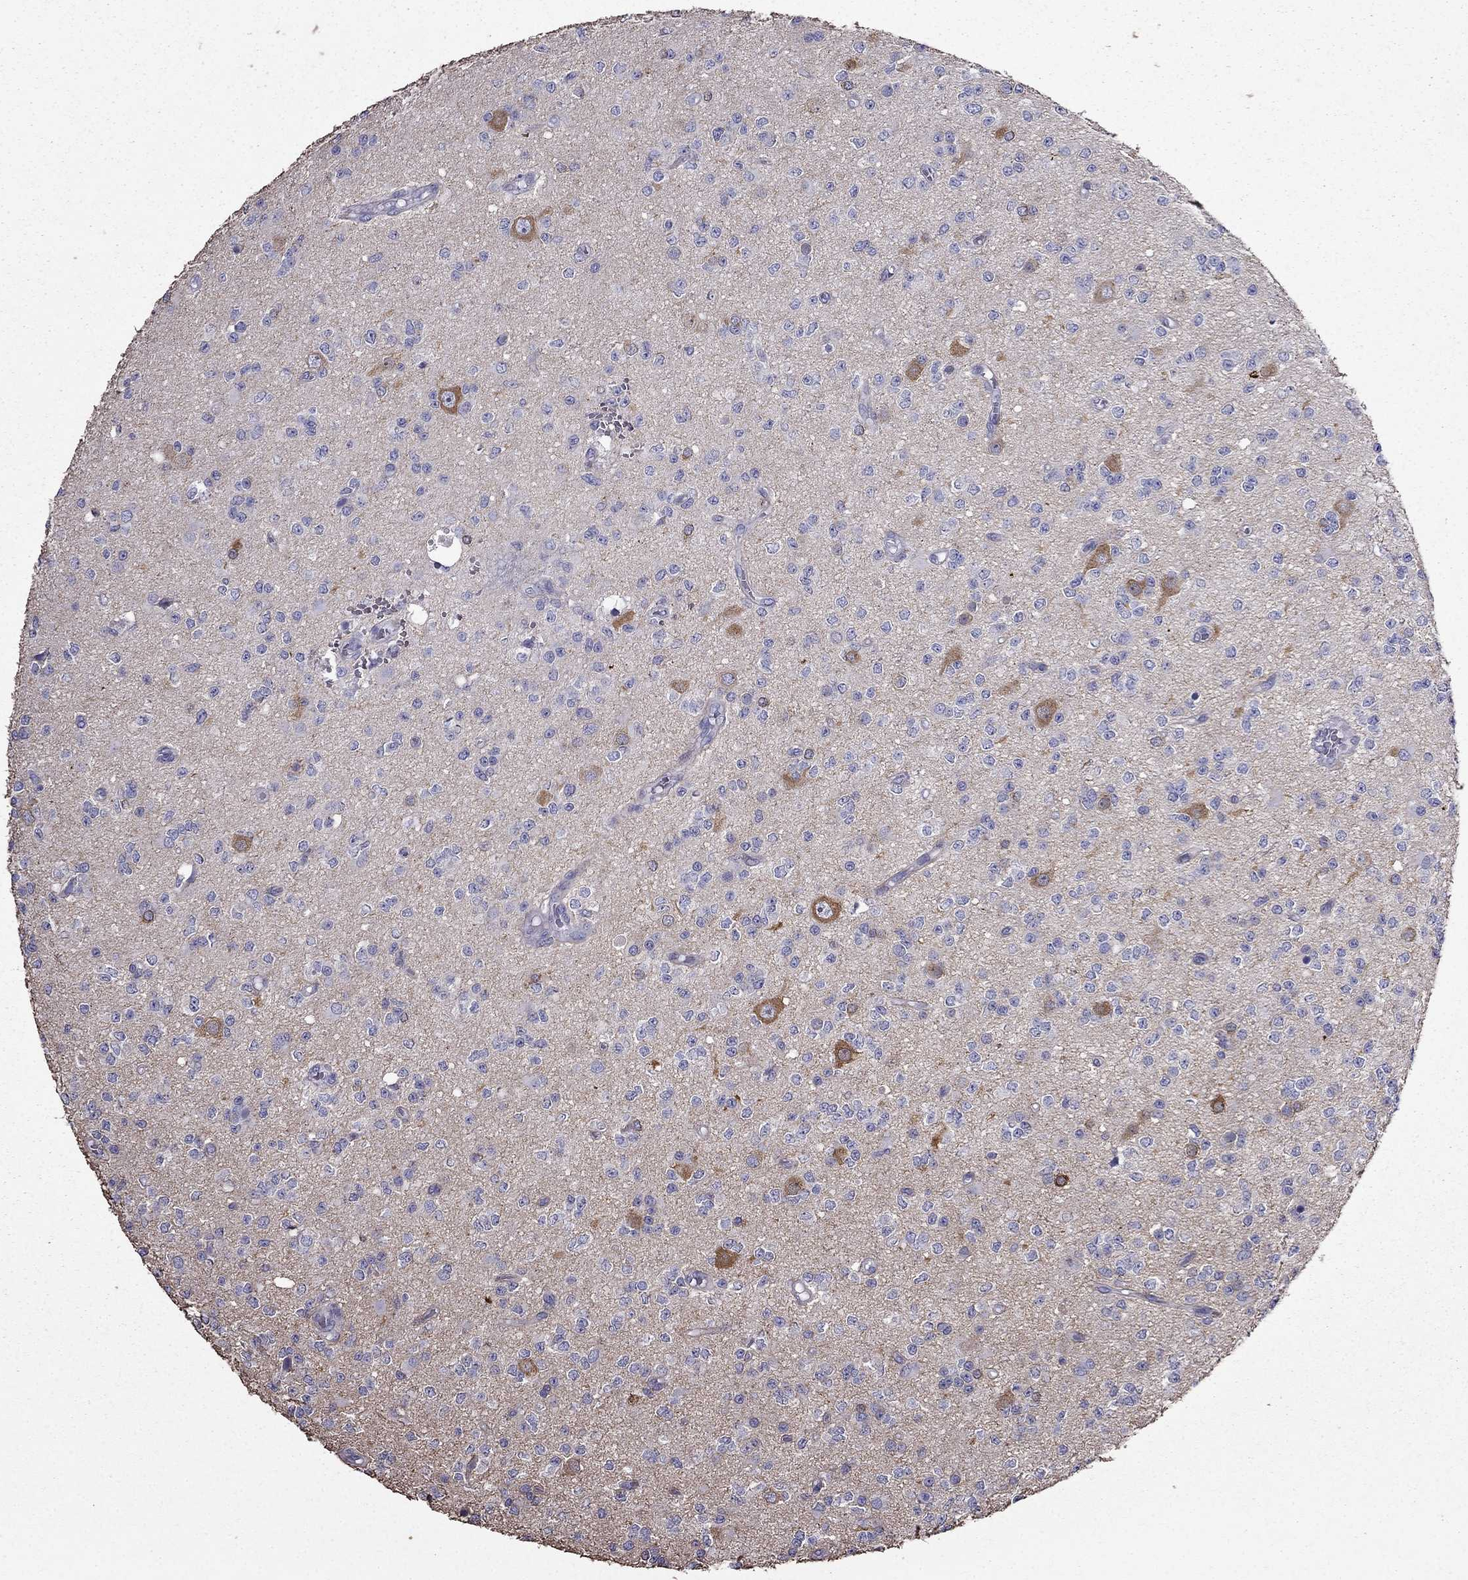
{"staining": {"intensity": "negative", "quantity": "none", "location": "none"}, "tissue": "glioma", "cell_type": "Tumor cells", "image_type": "cancer", "snomed": [{"axis": "morphology", "description": "Glioma, malignant, Low grade"}, {"axis": "topography", "description": "Brain"}], "caption": "The histopathology image demonstrates no staining of tumor cells in low-grade glioma (malignant).", "gene": "AK5", "patient": {"sex": "female", "age": 45}}